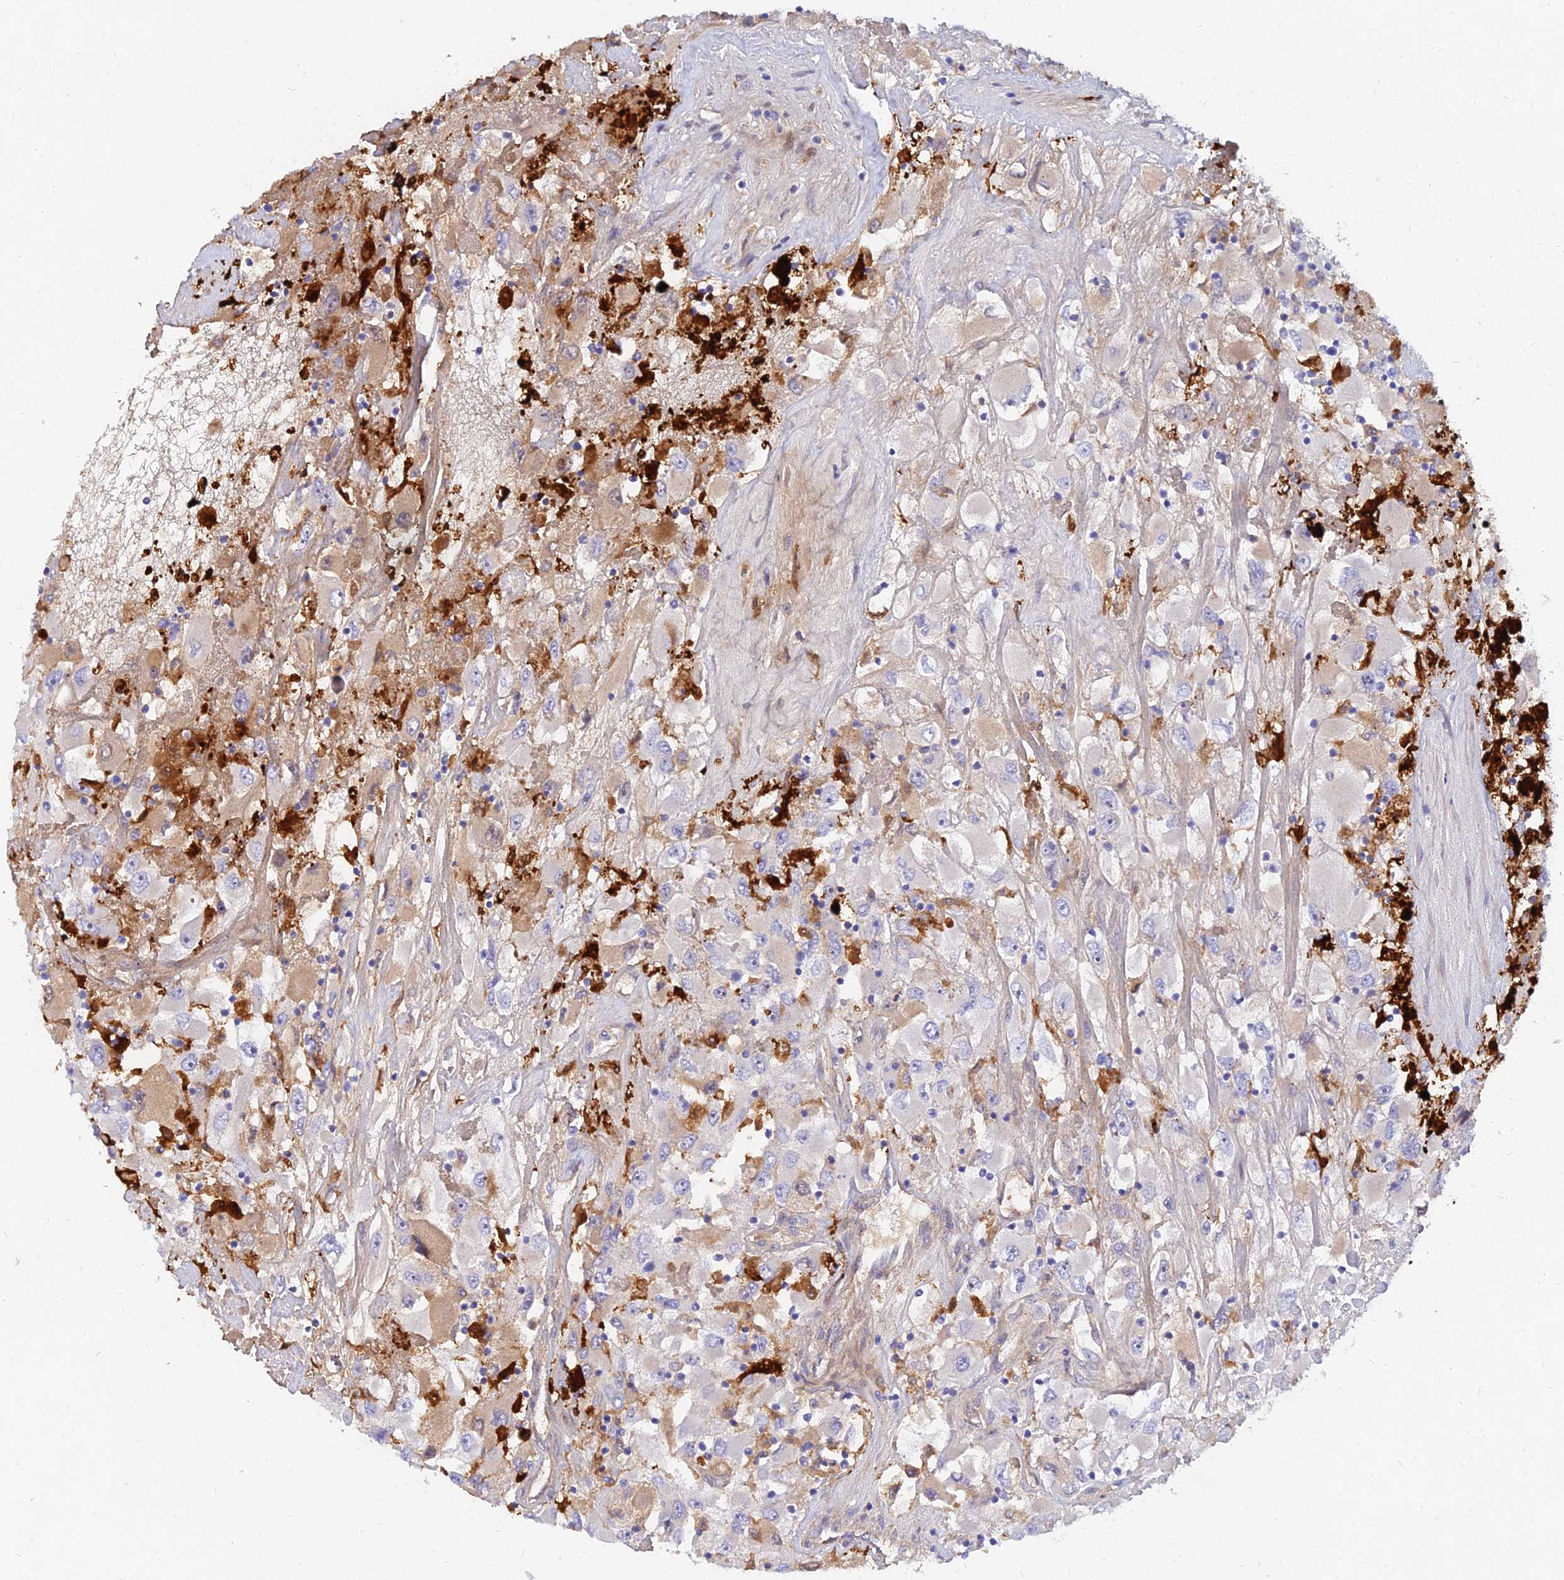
{"staining": {"intensity": "weak", "quantity": "<25%", "location": "cytoplasmic/membranous"}, "tissue": "renal cancer", "cell_type": "Tumor cells", "image_type": "cancer", "snomed": [{"axis": "morphology", "description": "Adenocarcinoma, NOS"}, {"axis": "topography", "description": "Kidney"}], "caption": "Adenocarcinoma (renal) stained for a protein using immunohistochemistry demonstrates no staining tumor cells.", "gene": "MROH1", "patient": {"sex": "female", "age": 52}}